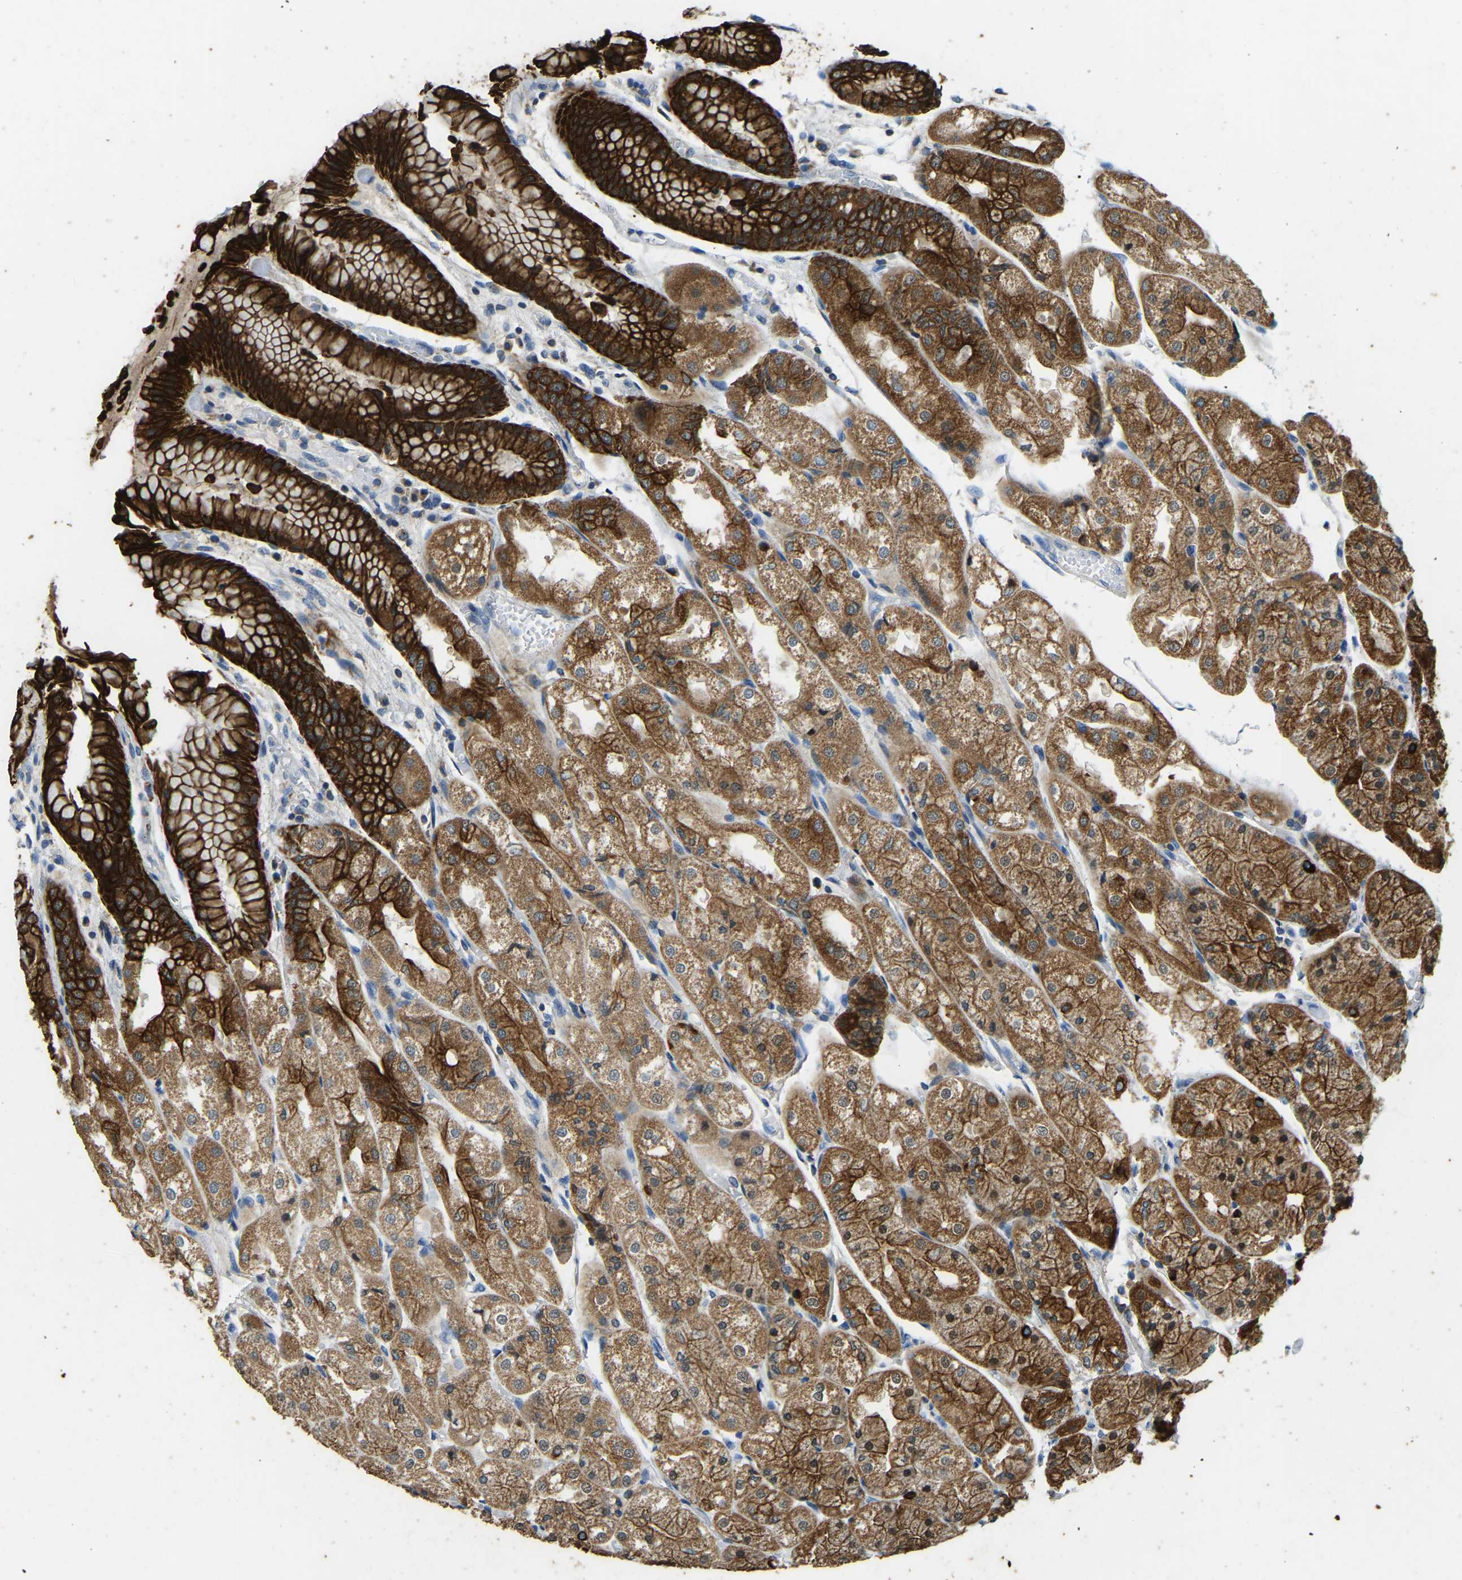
{"staining": {"intensity": "strong", "quantity": ">75%", "location": "cytoplasmic/membranous"}, "tissue": "stomach", "cell_type": "Glandular cells", "image_type": "normal", "snomed": [{"axis": "morphology", "description": "Normal tissue, NOS"}, {"axis": "topography", "description": "Stomach, upper"}], "caption": "Protein expression by immunohistochemistry (IHC) demonstrates strong cytoplasmic/membranous expression in about >75% of glandular cells in unremarkable stomach. (IHC, brightfield microscopy, high magnification).", "gene": "ZNF200", "patient": {"sex": "male", "age": 72}}